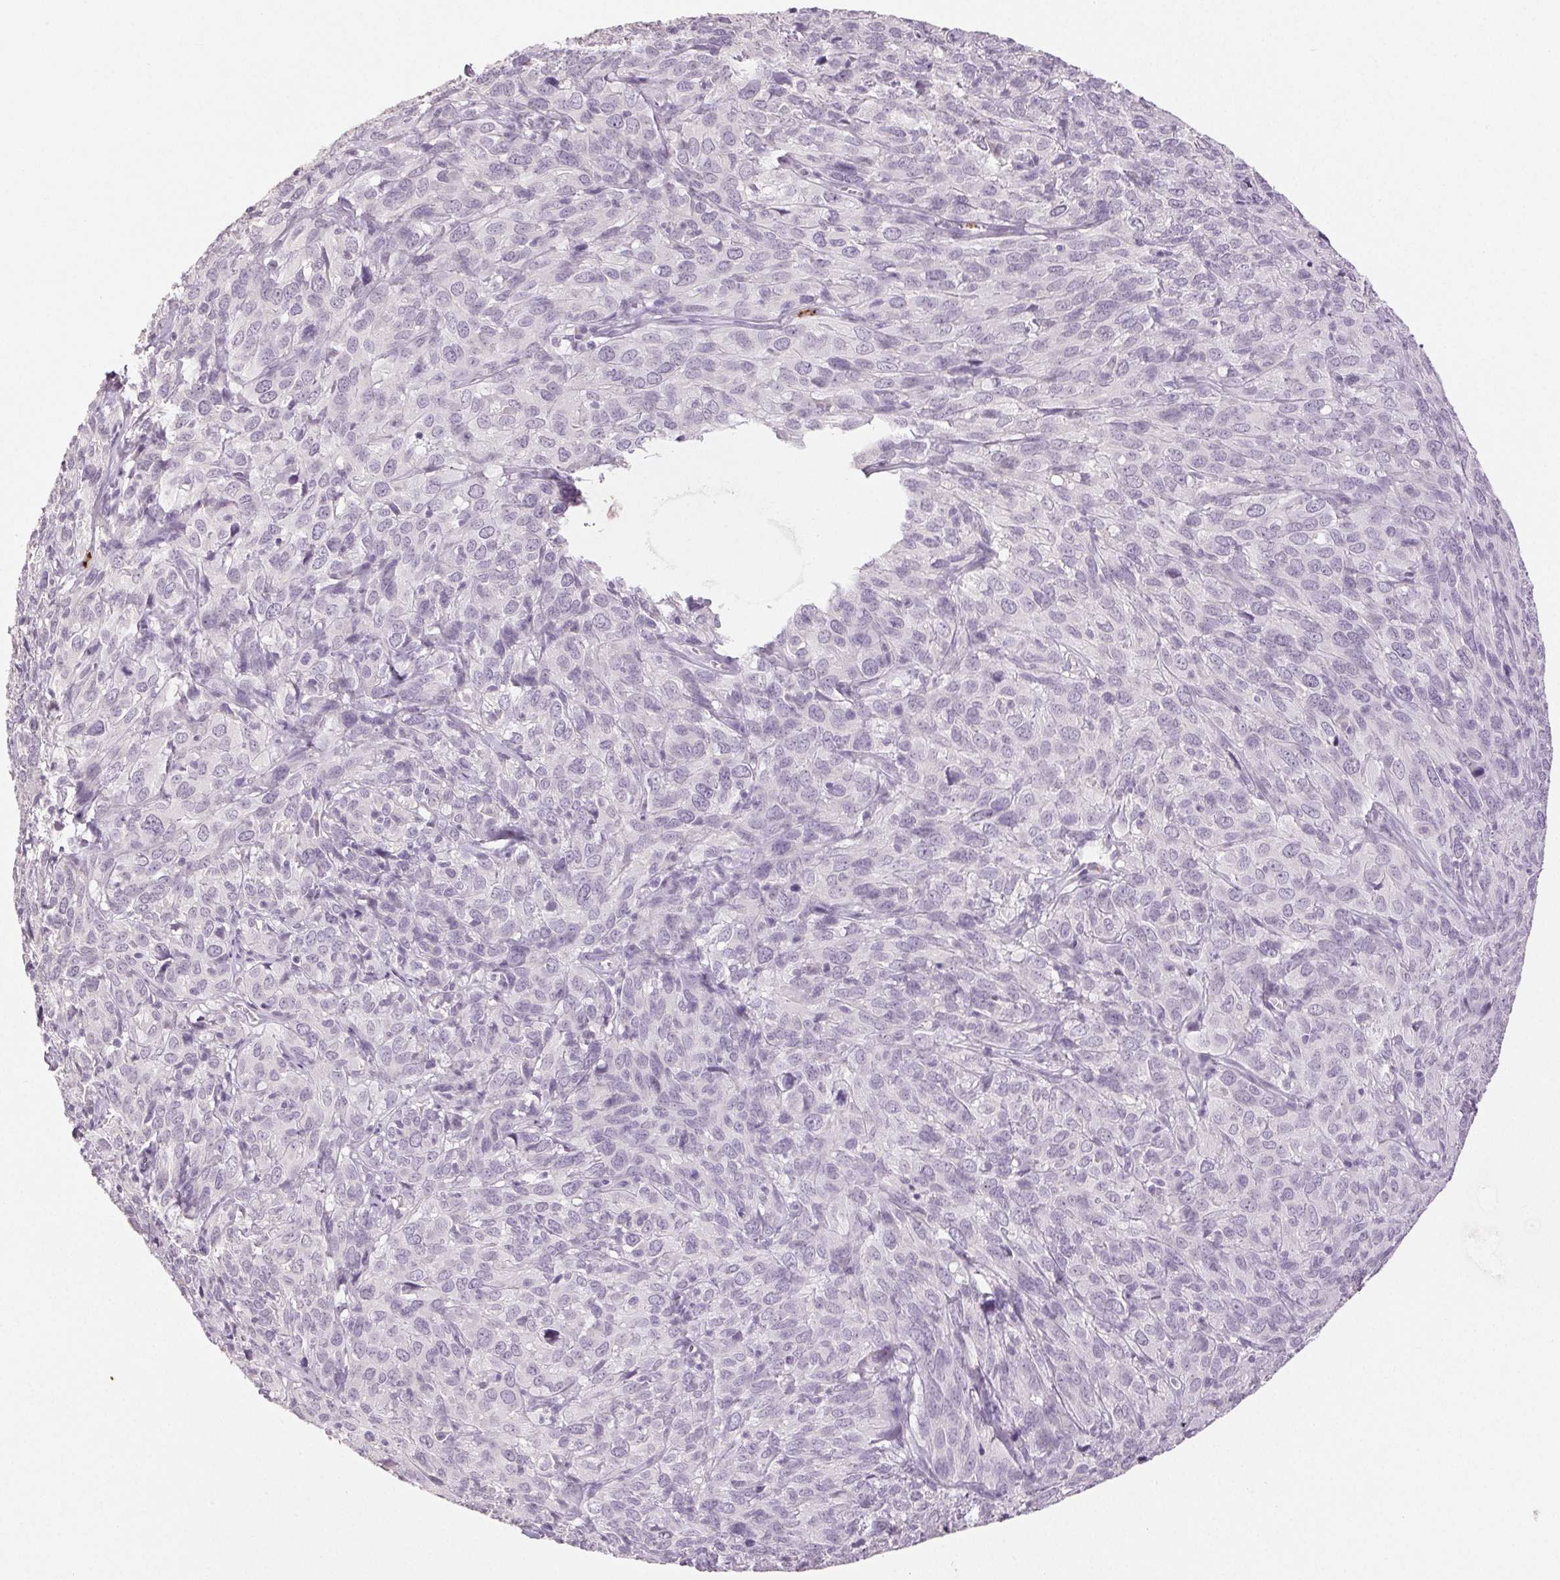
{"staining": {"intensity": "negative", "quantity": "none", "location": "none"}, "tissue": "cervical cancer", "cell_type": "Tumor cells", "image_type": "cancer", "snomed": [{"axis": "morphology", "description": "Squamous cell carcinoma, NOS"}, {"axis": "topography", "description": "Cervix"}], "caption": "Immunohistochemistry micrograph of cervical cancer stained for a protein (brown), which displays no staining in tumor cells. (DAB IHC, high magnification).", "gene": "LTF", "patient": {"sex": "female", "age": 51}}